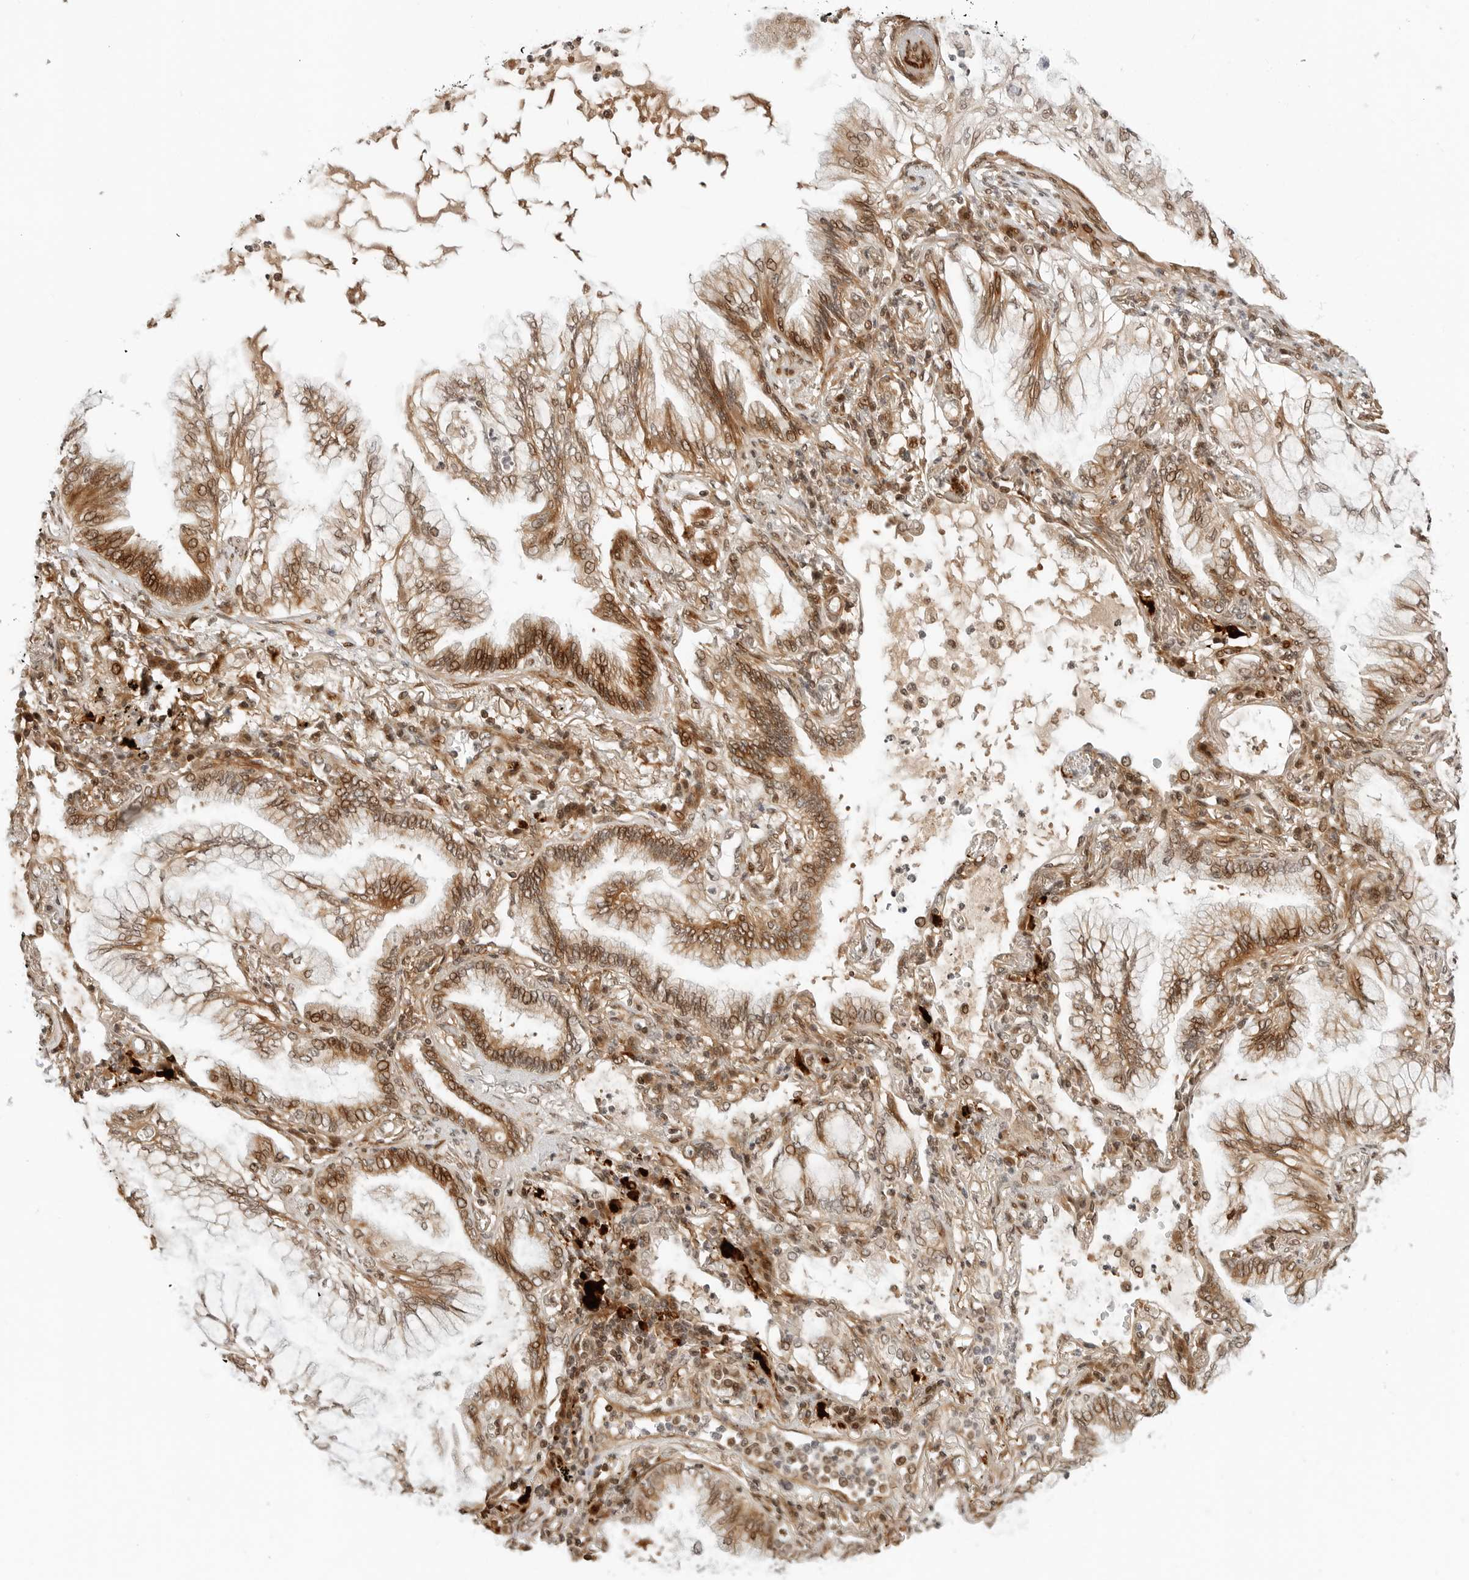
{"staining": {"intensity": "moderate", "quantity": ">75%", "location": "cytoplasmic/membranous,nuclear"}, "tissue": "lung cancer", "cell_type": "Tumor cells", "image_type": "cancer", "snomed": [{"axis": "morphology", "description": "Adenocarcinoma, NOS"}, {"axis": "topography", "description": "Lung"}], "caption": "Lung cancer tissue demonstrates moderate cytoplasmic/membranous and nuclear staining in about >75% of tumor cells, visualized by immunohistochemistry. The staining was performed using DAB (3,3'-diaminobenzidine) to visualize the protein expression in brown, while the nuclei were stained in blue with hematoxylin (Magnification: 20x).", "gene": "GEM", "patient": {"sex": "female", "age": 70}}